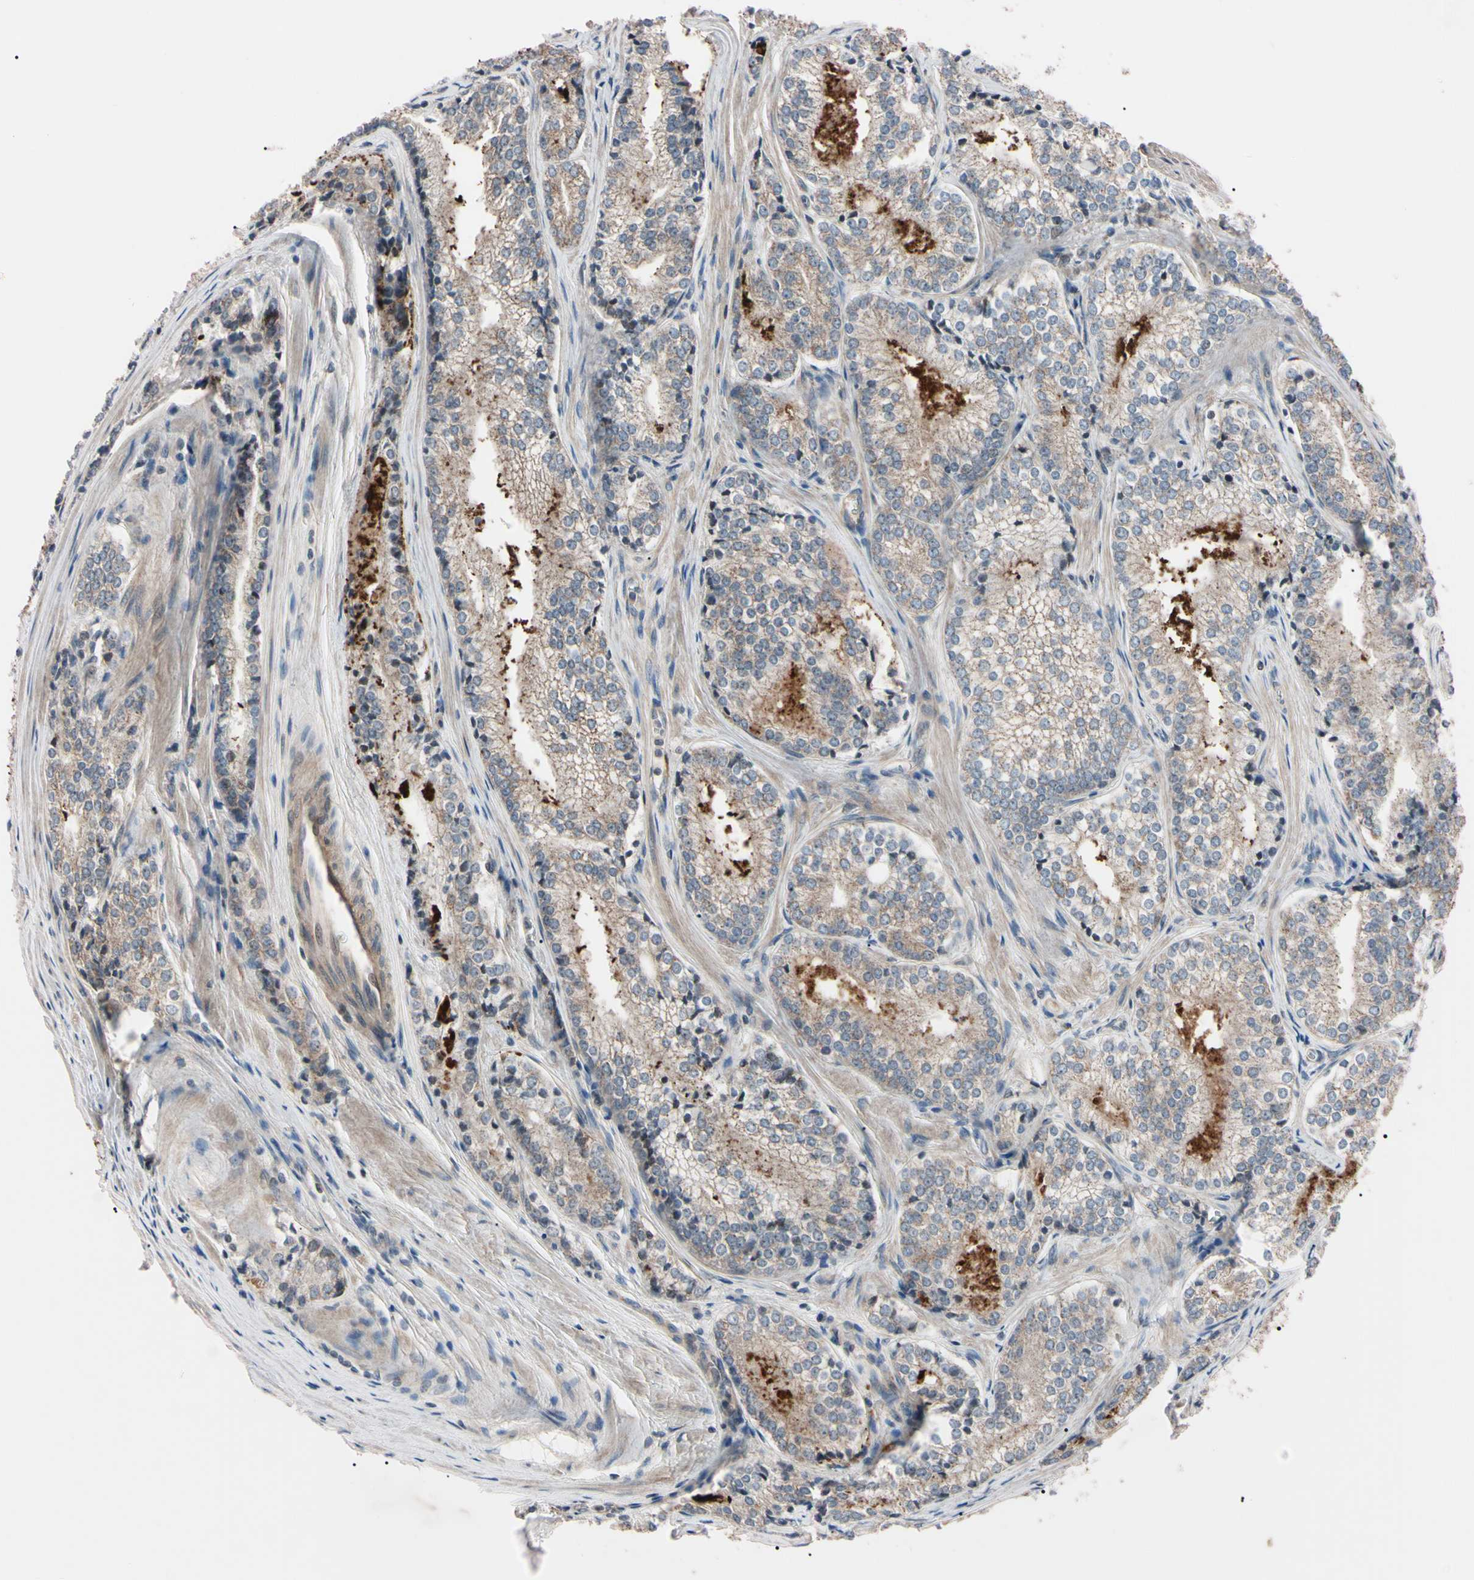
{"staining": {"intensity": "weak", "quantity": ">75%", "location": "cytoplasmic/membranous"}, "tissue": "prostate cancer", "cell_type": "Tumor cells", "image_type": "cancer", "snomed": [{"axis": "morphology", "description": "Adenocarcinoma, Low grade"}, {"axis": "topography", "description": "Prostate"}], "caption": "Immunohistochemical staining of human adenocarcinoma (low-grade) (prostate) displays low levels of weak cytoplasmic/membranous protein staining in about >75% of tumor cells. (brown staining indicates protein expression, while blue staining denotes nuclei).", "gene": "TNFRSF1A", "patient": {"sex": "male", "age": 60}}